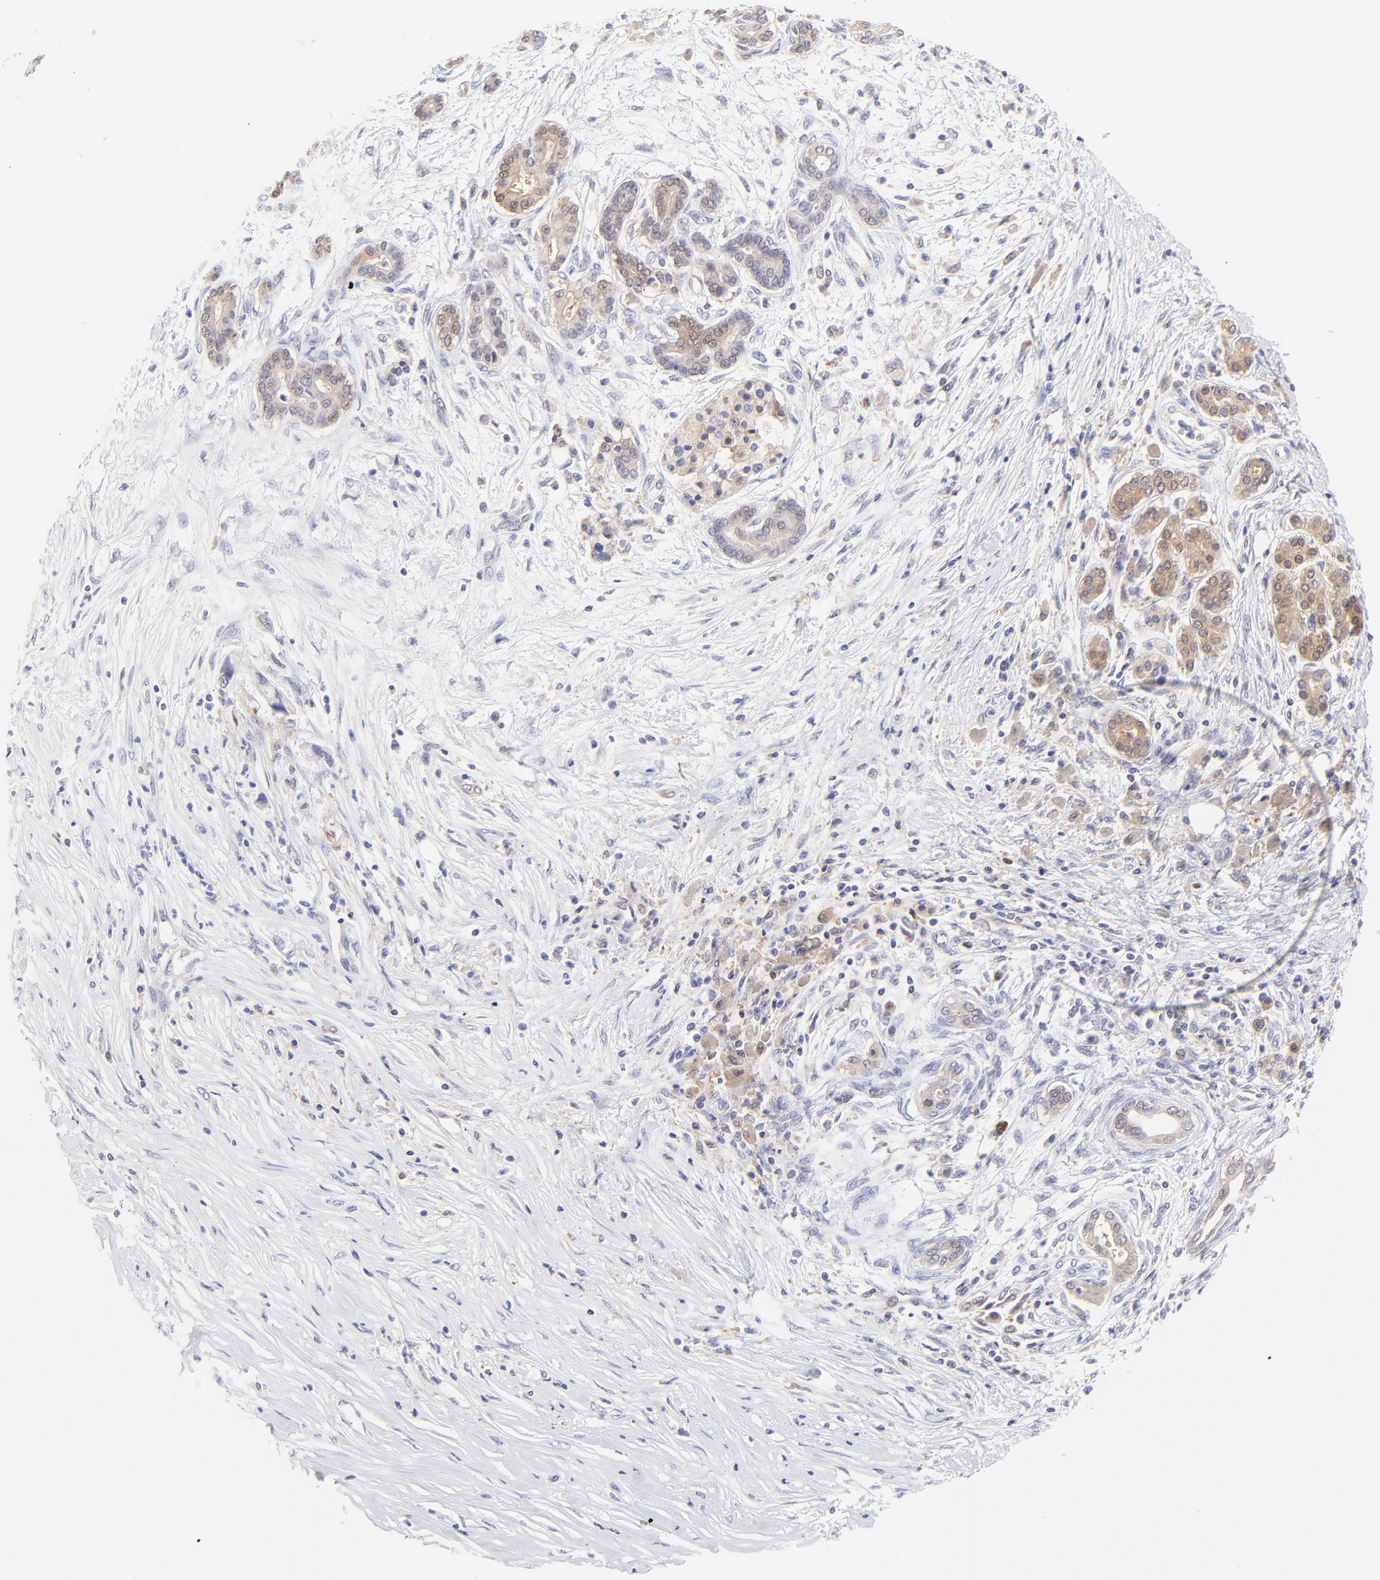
{"staining": {"intensity": "negative", "quantity": "none", "location": "none"}, "tissue": "pancreatic cancer", "cell_type": "Tumor cells", "image_type": "cancer", "snomed": [{"axis": "morphology", "description": "Adenocarcinoma, NOS"}, {"axis": "topography", "description": "Pancreas"}], "caption": "A histopathology image of pancreatic cancer (adenocarcinoma) stained for a protein displays no brown staining in tumor cells.", "gene": "HYAL1", "patient": {"sex": "female", "age": 59}}